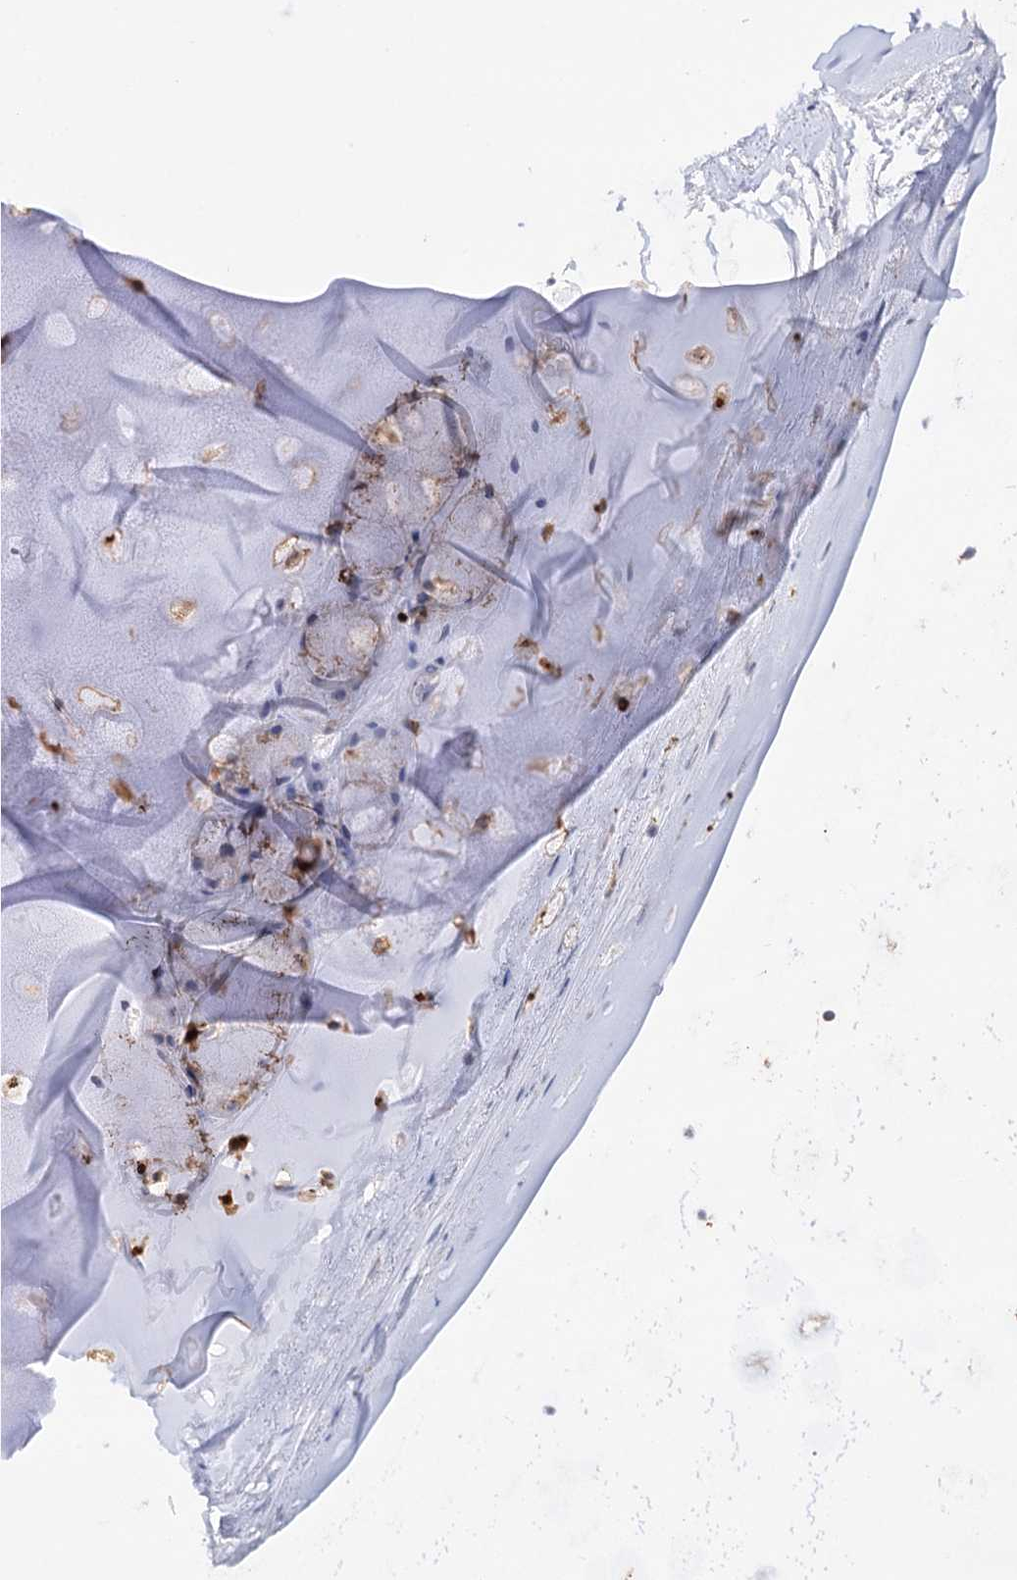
{"staining": {"intensity": "weak", "quantity": "25%-75%", "location": "cytoplasmic/membranous"}, "tissue": "adipose tissue", "cell_type": "Adipocytes", "image_type": "normal", "snomed": [{"axis": "morphology", "description": "Normal tissue, NOS"}, {"axis": "topography", "description": "Lymph node"}, {"axis": "topography", "description": "Bronchus"}], "caption": "Adipocytes exhibit low levels of weak cytoplasmic/membranous positivity in approximately 25%-75% of cells in benign human adipose tissue.", "gene": "C11orf96", "patient": {"sex": "male", "age": 63}}